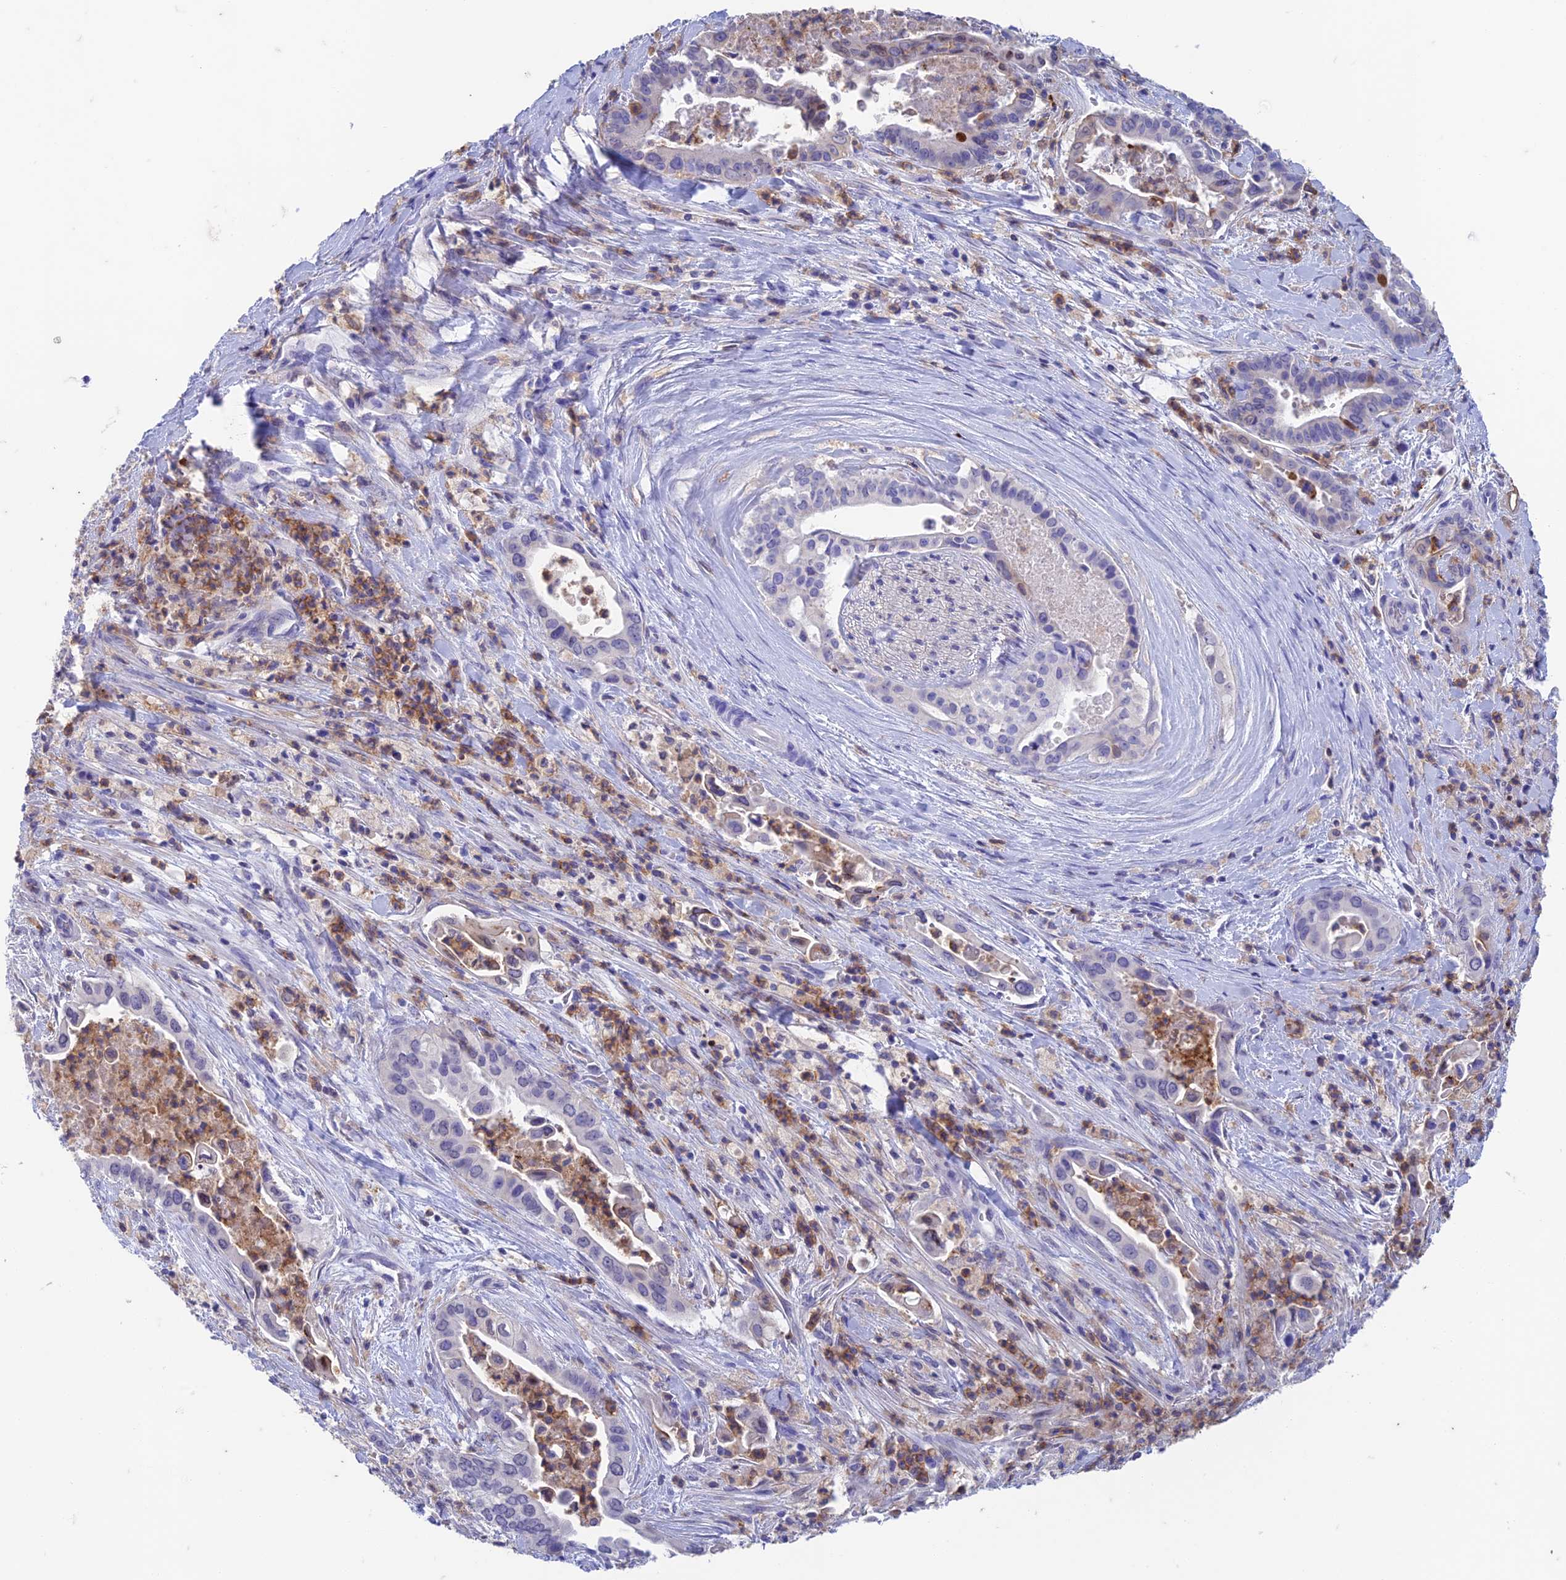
{"staining": {"intensity": "negative", "quantity": "none", "location": "none"}, "tissue": "pancreatic cancer", "cell_type": "Tumor cells", "image_type": "cancer", "snomed": [{"axis": "morphology", "description": "Adenocarcinoma, NOS"}, {"axis": "topography", "description": "Pancreas"}], "caption": "An image of human pancreatic cancer (adenocarcinoma) is negative for staining in tumor cells.", "gene": "FGF7", "patient": {"sex": "female", "age": 77}}